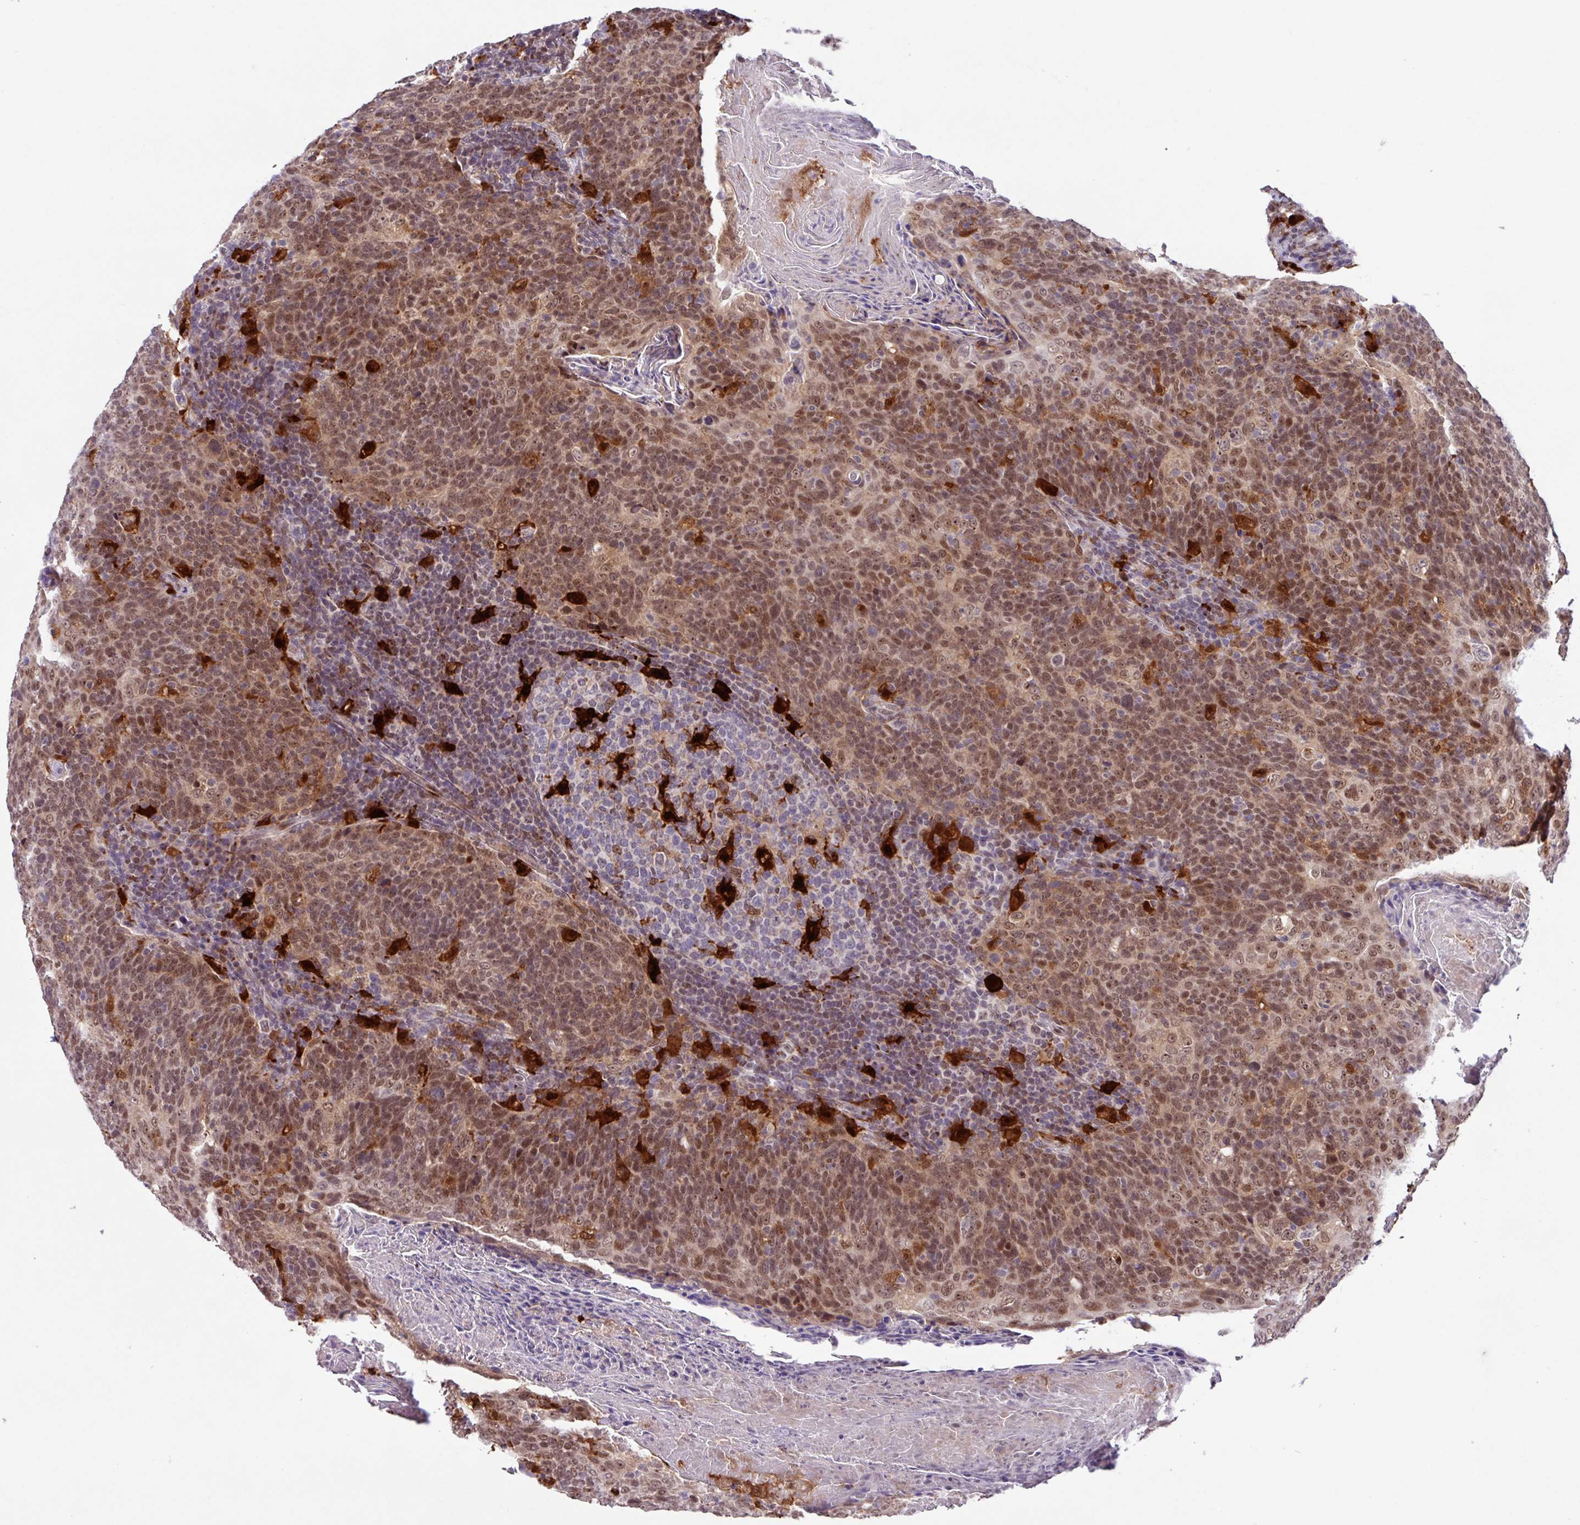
{"staining": {"intensity": "moderate", "quantity": ">75%", "location": "nuclear"}, "tissue": "head and neck cancer", "cell_type": "Tumor cells", "image_type": "cancer", "snomed": [{"axis": "morphology", "description": "Squamous cell carcinoma, NOS"}, {"axis": "morphology", "description": "Squamous cell carcinoma, metastatic, NOS"}, {"axis": "topography", "description": "Lymph node"}, {"axis": "topography", "description": "Head-Neck"}], "caption": "A brown stain highlights moderate nuclear expression of a protein in head and neck cancer (metastatic squamous cell carcinoma) tumor cells.", "gene": "BRD3", "patient": {"sex": "male", "age": 62}}